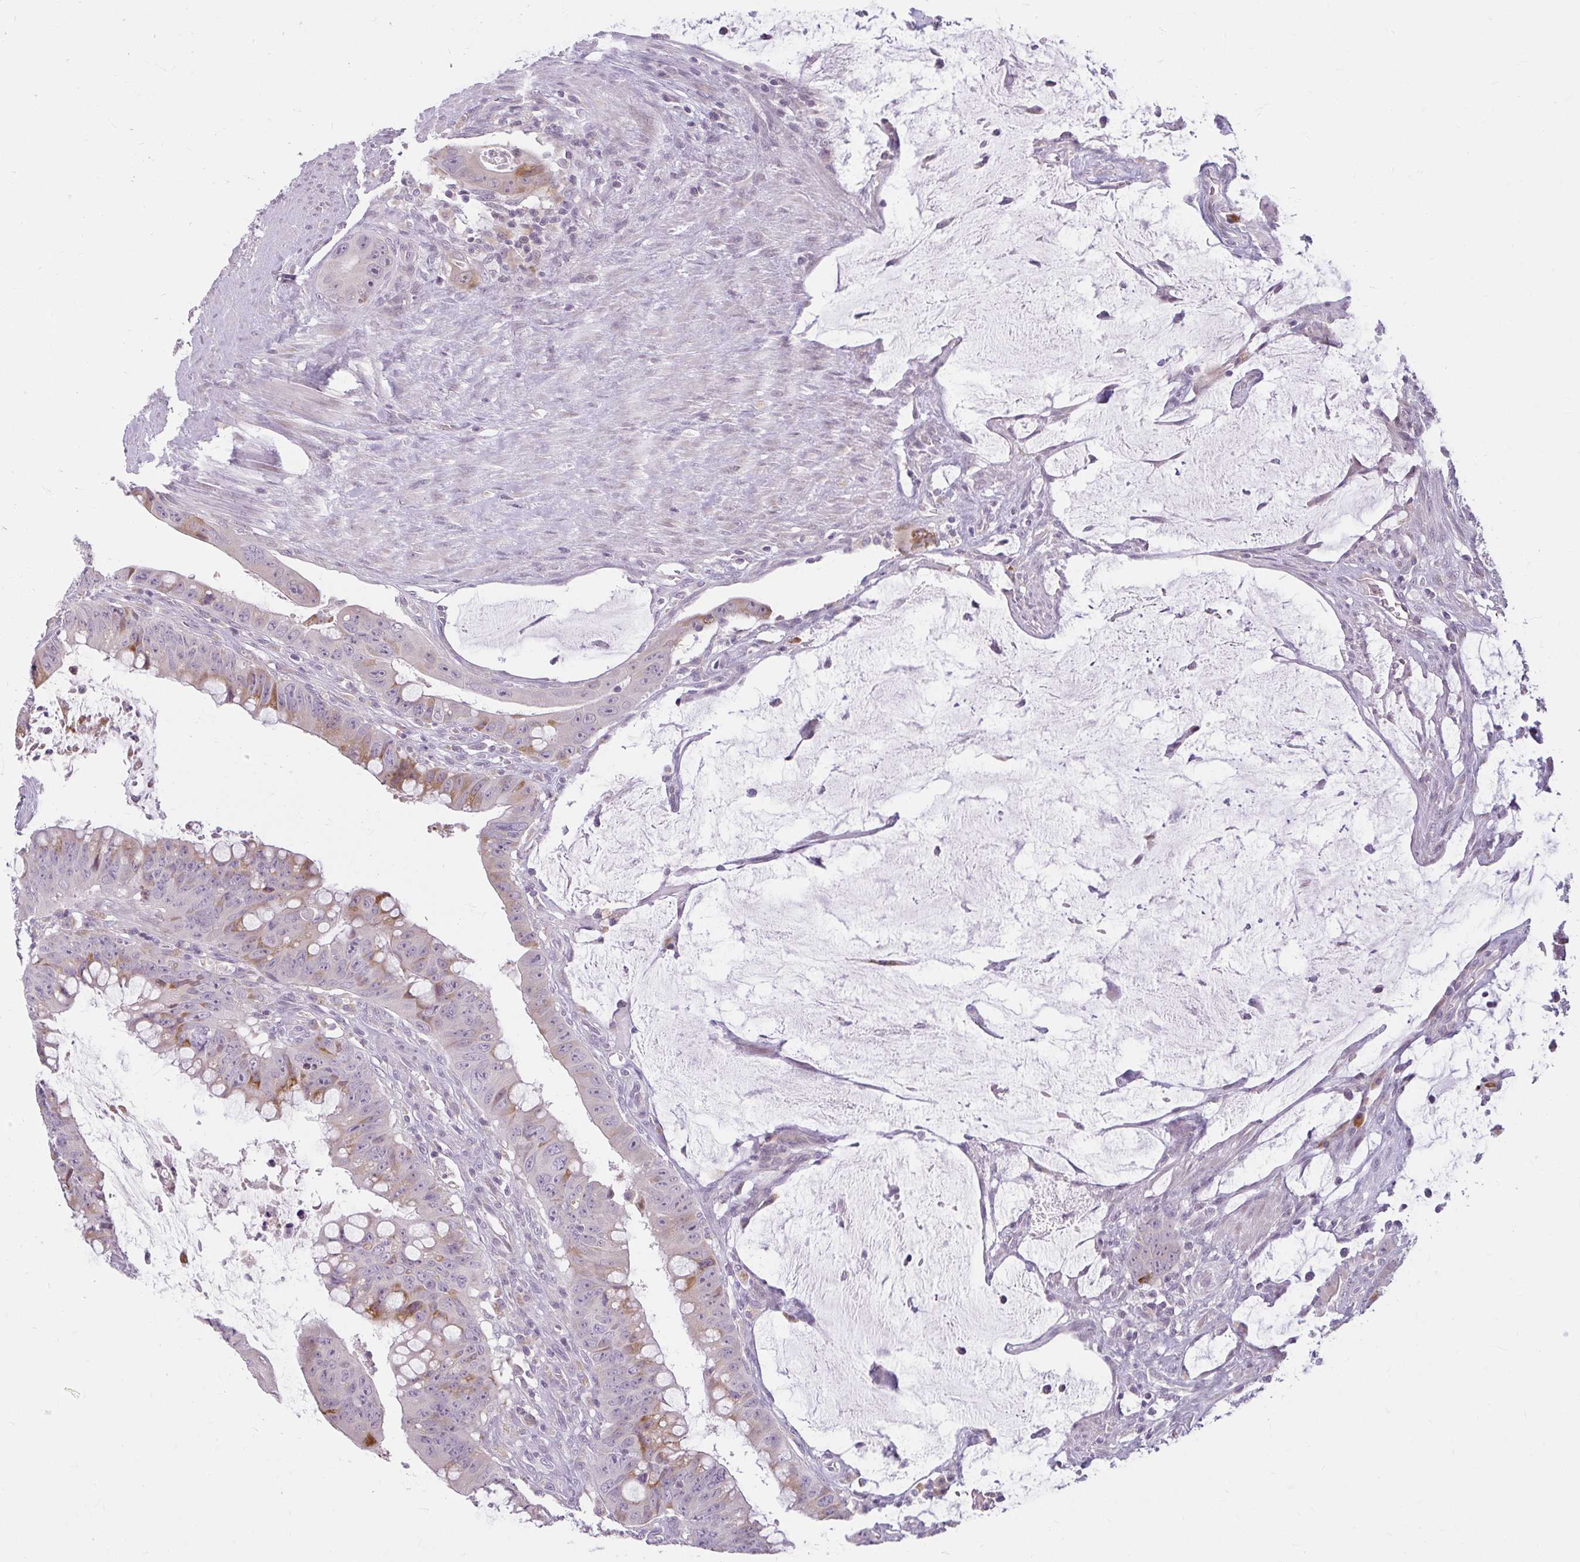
{"staining": {"intensity": "moderate", "quantity": "<25%", "location": "cytoplasmic/membranous"}, "tissue": "colorectal cancer", "cell_type": "Tumor cells", "image_type": "cancer", "snomed": [{"axis": "morphology", "description": "Adenocarcinoma, NOS"}, {"axis": "topography", "description": "Rectum"}], "caption": "DAB (3,3'-diaminobenzidine) immunohistochemical staining of human colorectal cancer exhibits moderate cytoplasmic/membranous protein positivity in approximately <25% of tumor cells.", "gene": "ZFYVE26", "patient": {"sex": "male", "age": 78}}